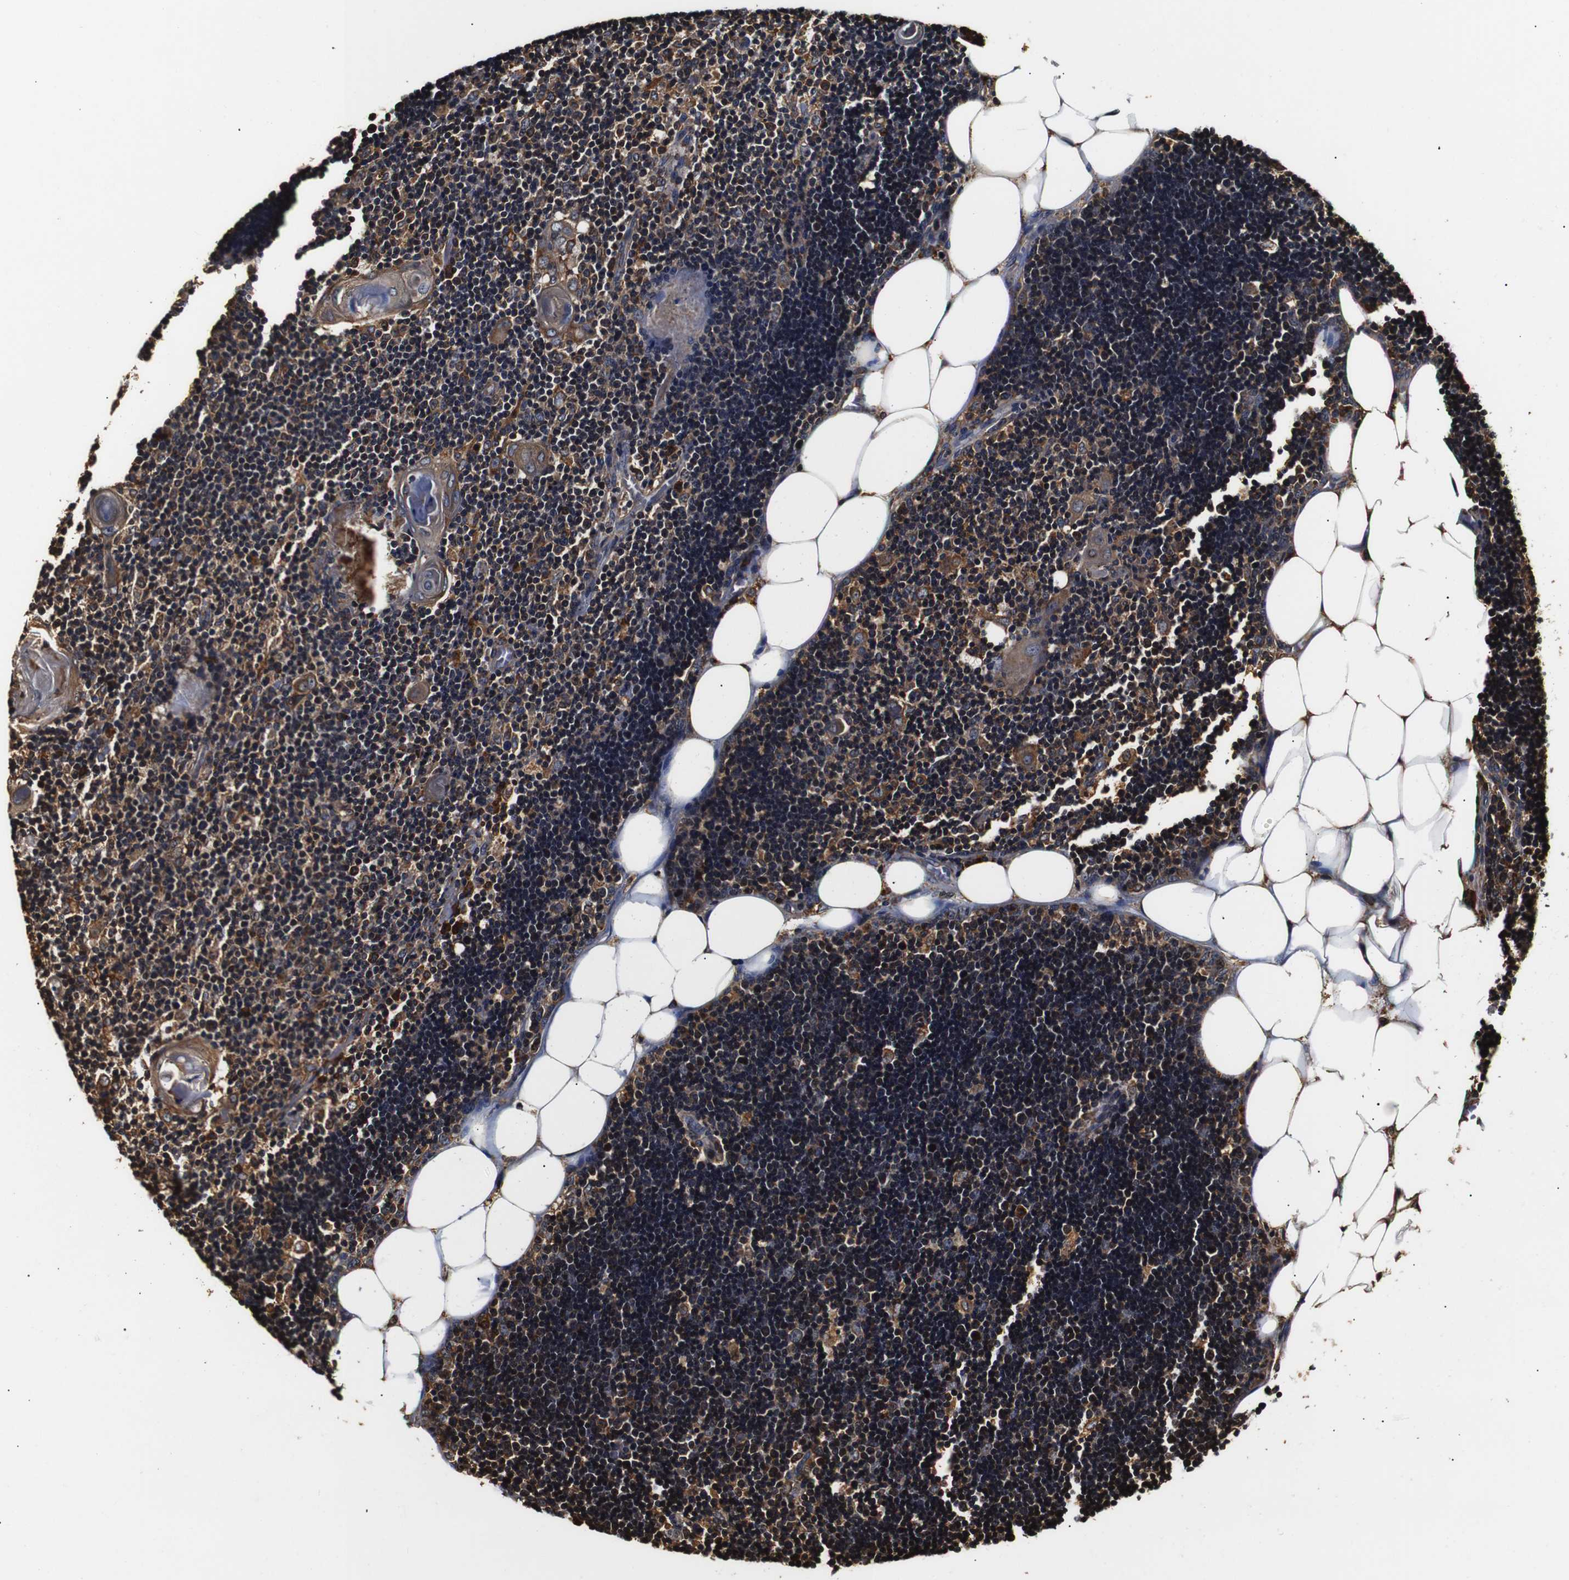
{"staining": {"intensity": "strong", "quantity": "<25%", "location": "cytoplasmic/membranous"}, "tissue": "lymph node", "cell_type": "Germinal center cells", "image_type": "normal", "snomed": [{"axis": "morphology", "description": "Normal tissue, NOS"}, {"axis": "topography", "description": "Lymph node"}], "caption": "Immunohistochemistry histopathology image of unremarkable lymph node stained for a protein (brown), which reveals medium levels of strong cytoplasmic/membranous expression in approximately <25% of germinal center cells.", "gene": "HHIP", "patient": {"sex": "male", "age": 33}}